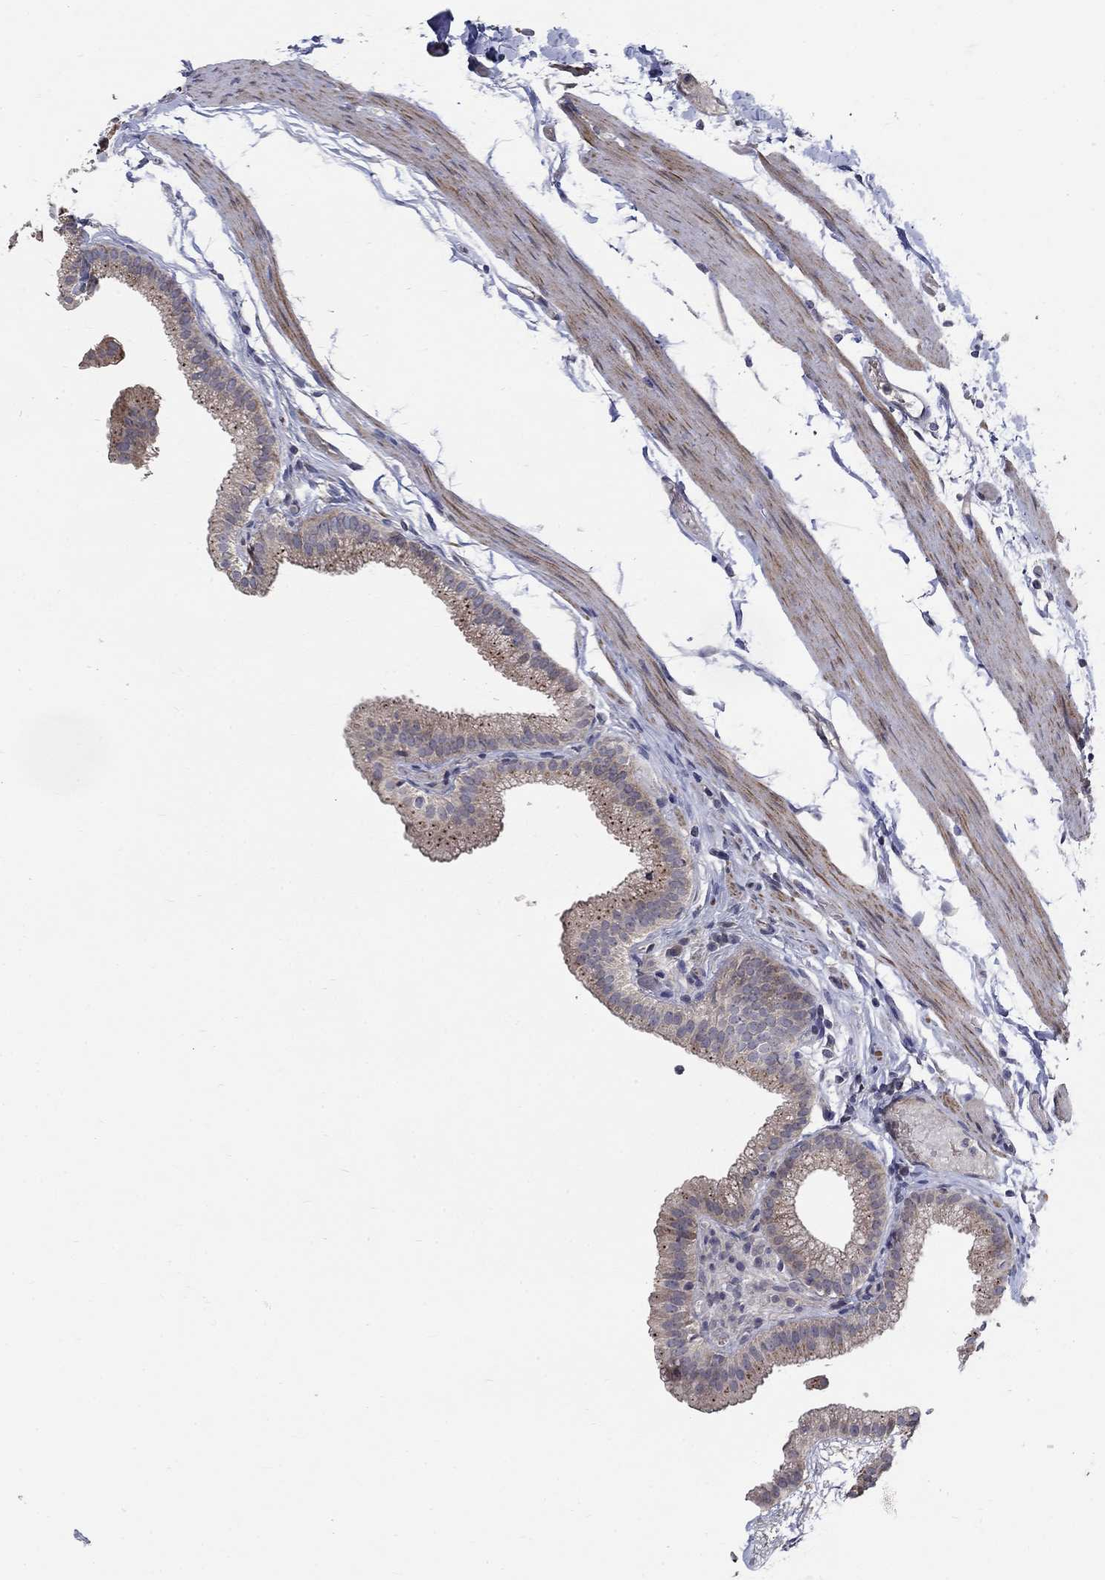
{"staining": {"intensity": "strong", "quantity": "25%-75%", "location": "cytoplasmic/membranous"}, "tissue": "gallbladder", "cell_type": "Glandular cells", "image_type": "normal", "snomed": [{"axis": "morphology", "description": "Normal tissue, NOS"}, {"axis": "topography", "description": "Gallbladder"}], "caption": "Protein staining of unremarkable gallbladder displays strong cytoplasmic/membranous expression in approximately 25%-75% of glandular cells.", "gene": "FAM3B", "patient": {"sex": "female", "age": 45}}